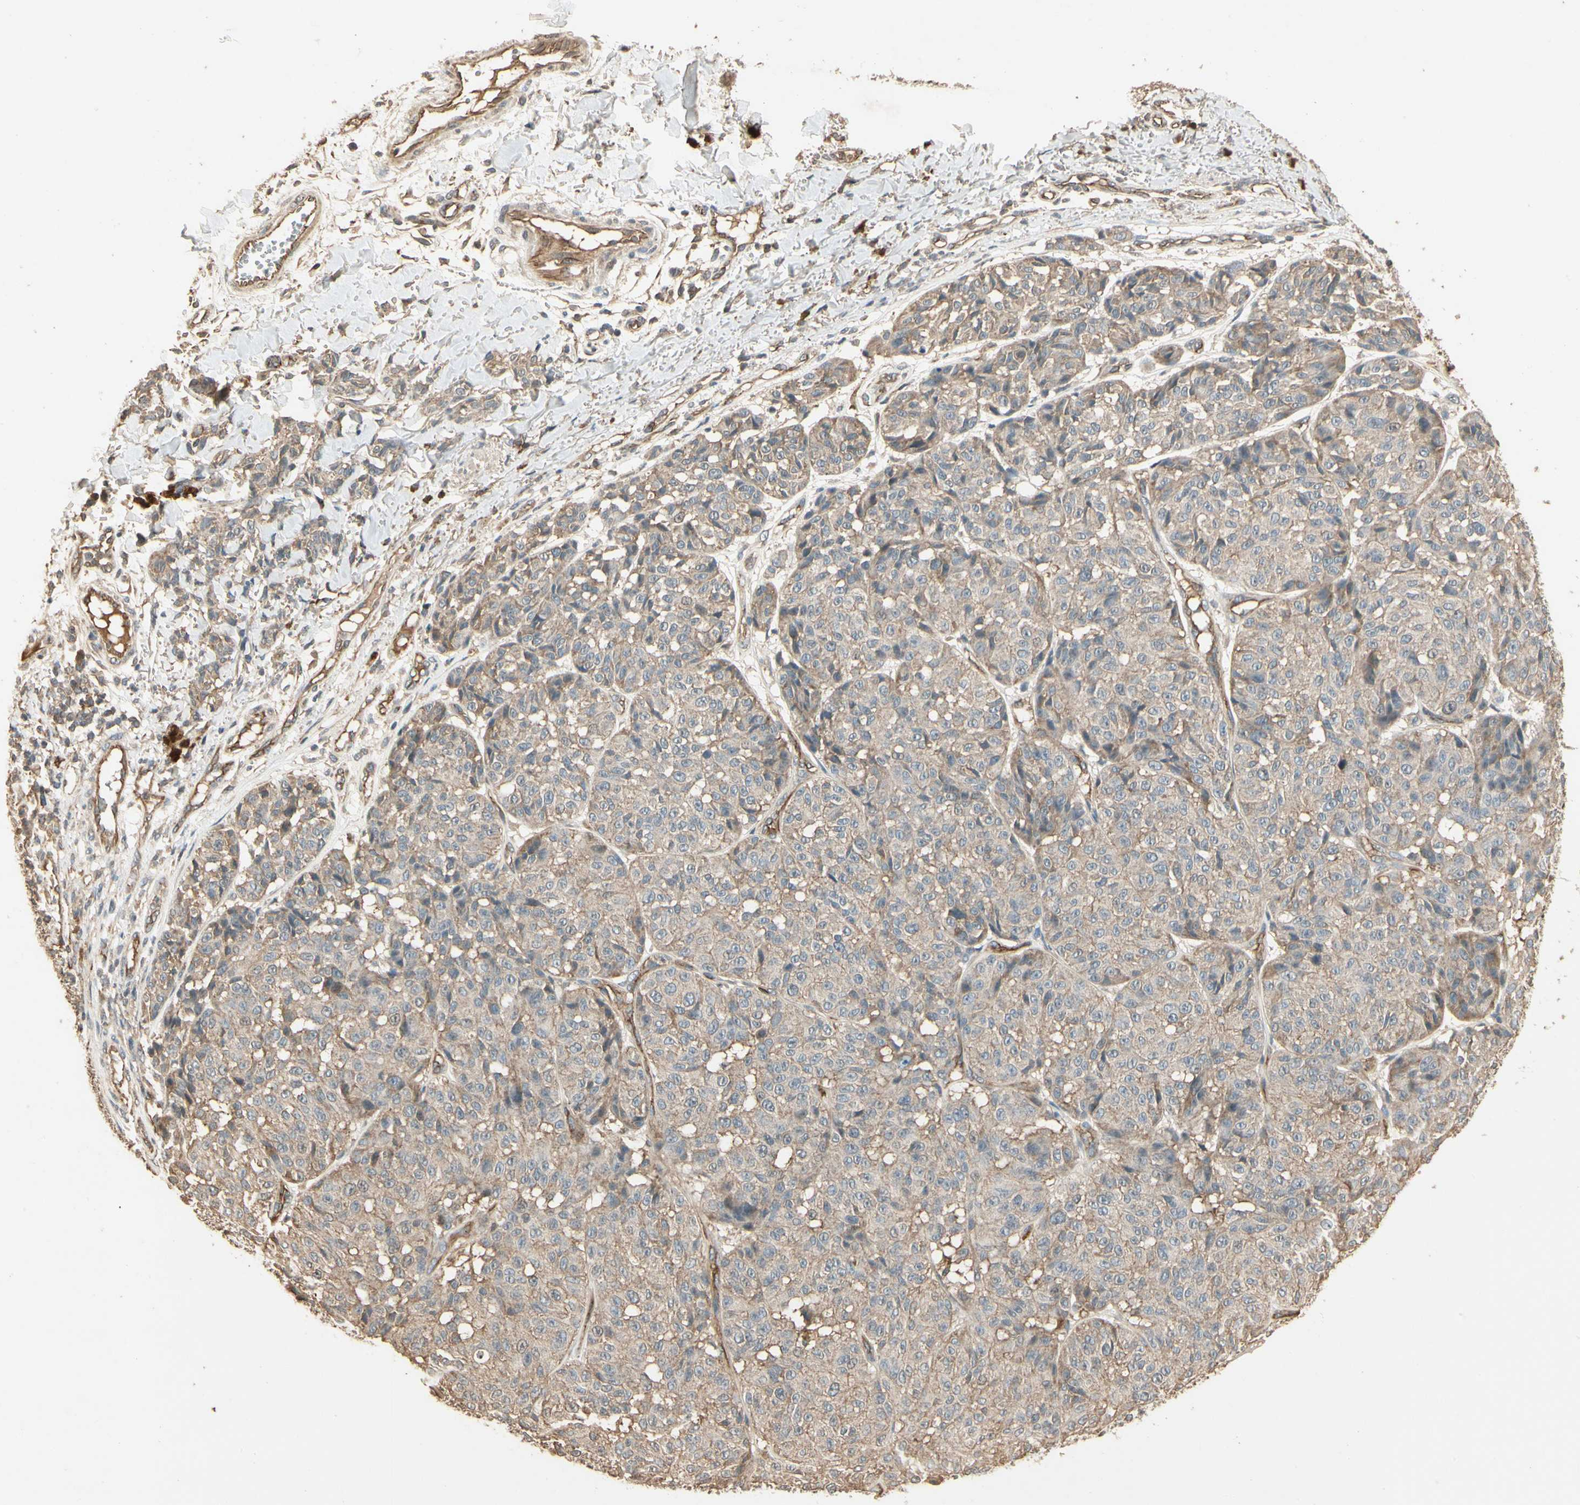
{"staining": {"intensity": "weak", "quantity": ">75%", "location": "cytoplasmic/membranous"}, "tissue": "melanoma", "cell_type": "Tumor cells", "image_type": "cancer", "snomed": [{"axis": "morphology", "description": "Malignant melanoma, NOS"}, {"axis": "topography", "description": "Skin"}], "caption": "IHC image of neoplastic tissue: melanoma stained using IHC reveals low levels of weak protein expression localized specifically in the cytoplasmic/membranous of tumor cells, appearing as a cytoplasmic/membranous brown color.", "gene": "RNF180", "patient": {"sex": "female", "age": 46}}